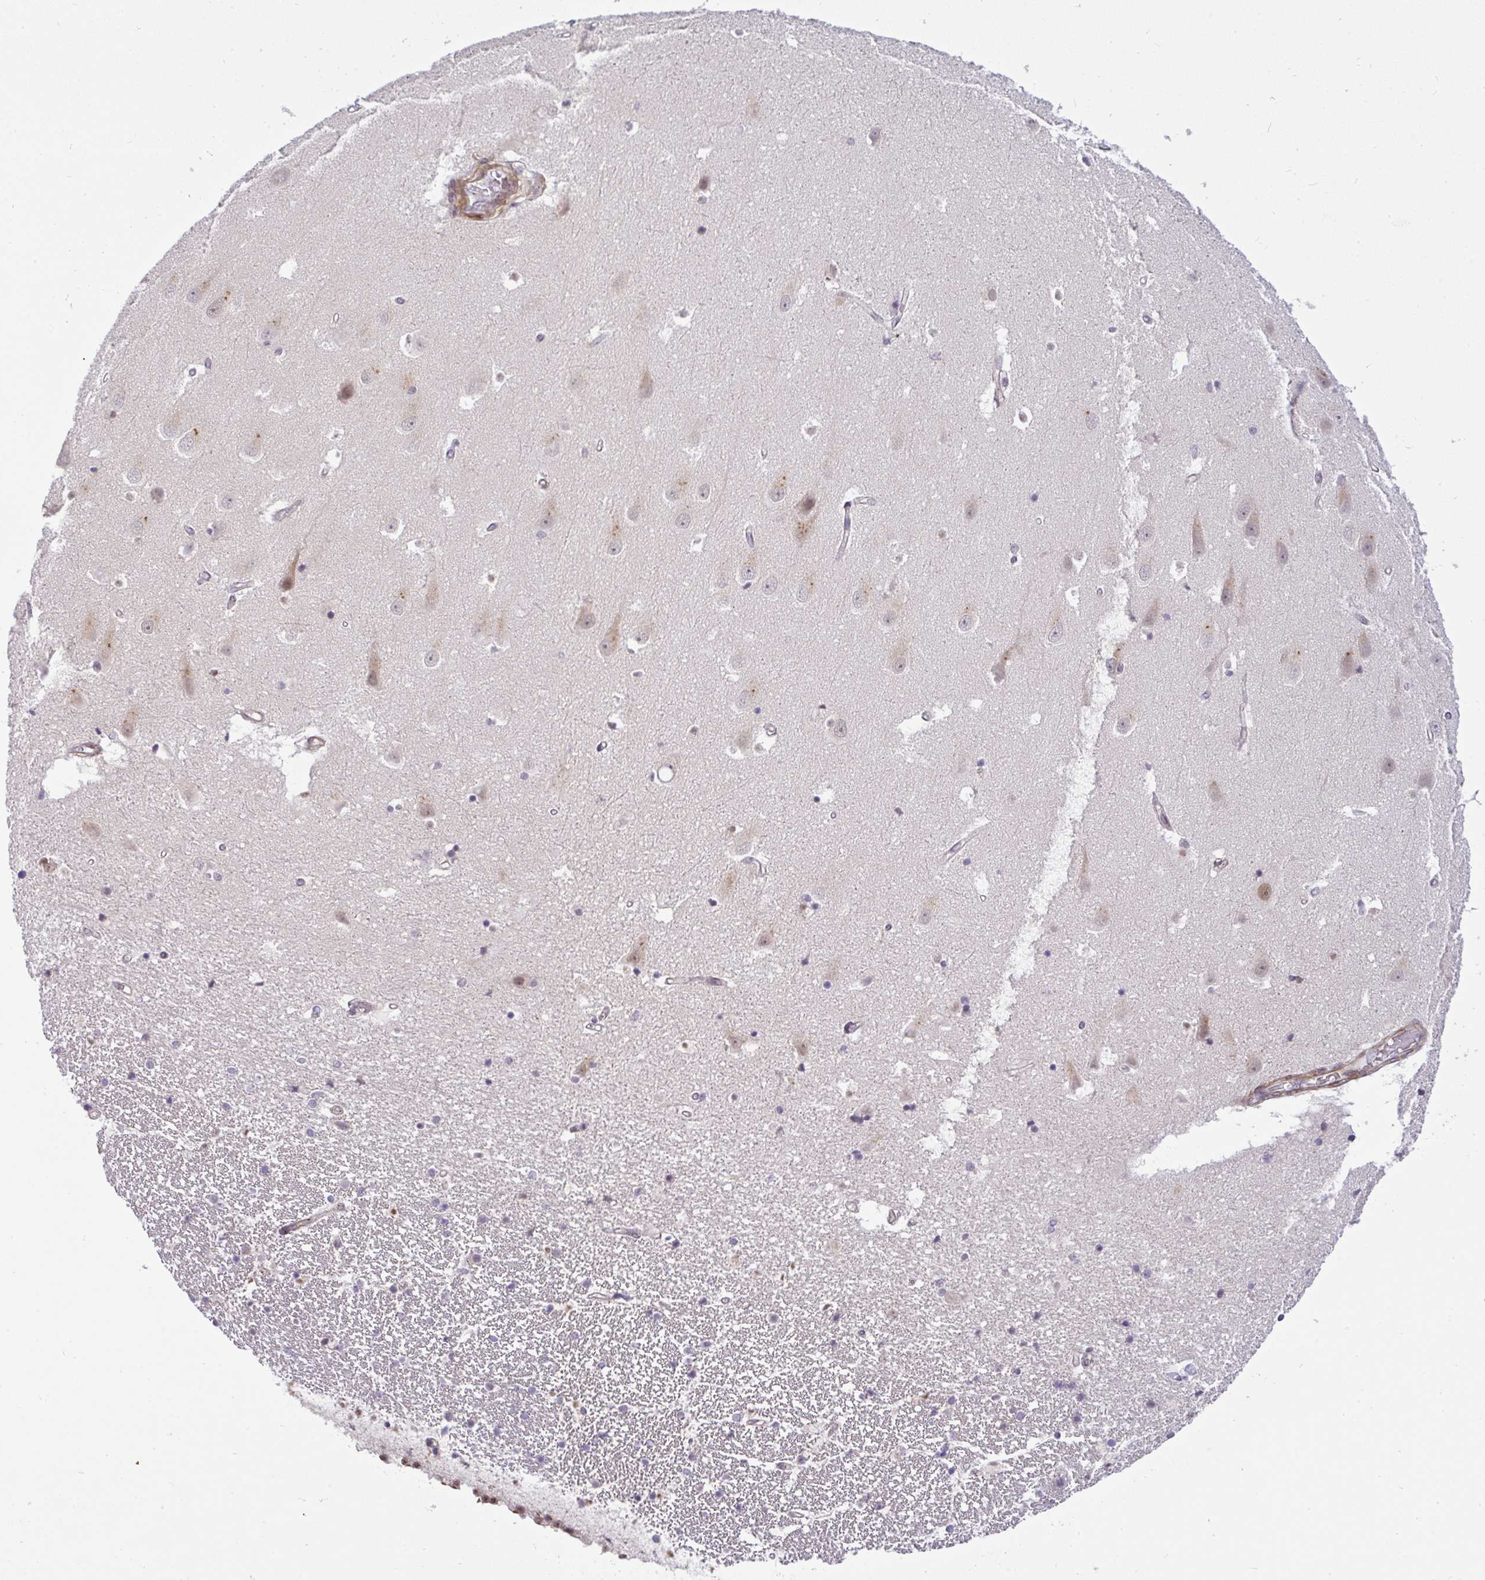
{"staining": {"intensity": "negative", "quantity": "none", "location": "none"}, "tissue": "hippocampus", "cell_type": "Glial cells", "image_type": "normal", "snomed": [{"axis": "morphology", "description": "Normal tissue, NOS"}, {"axis": "topography", "description": "Hippocampus"}], "caption": "Immunohistochemistry (IHC) image of unremarkable hippocampus: human hippocampus stained with DAB displays no significant protein expression in glial cells.", "gene": "DZIP1", "patient": {"sex": "male", "age": 63}}